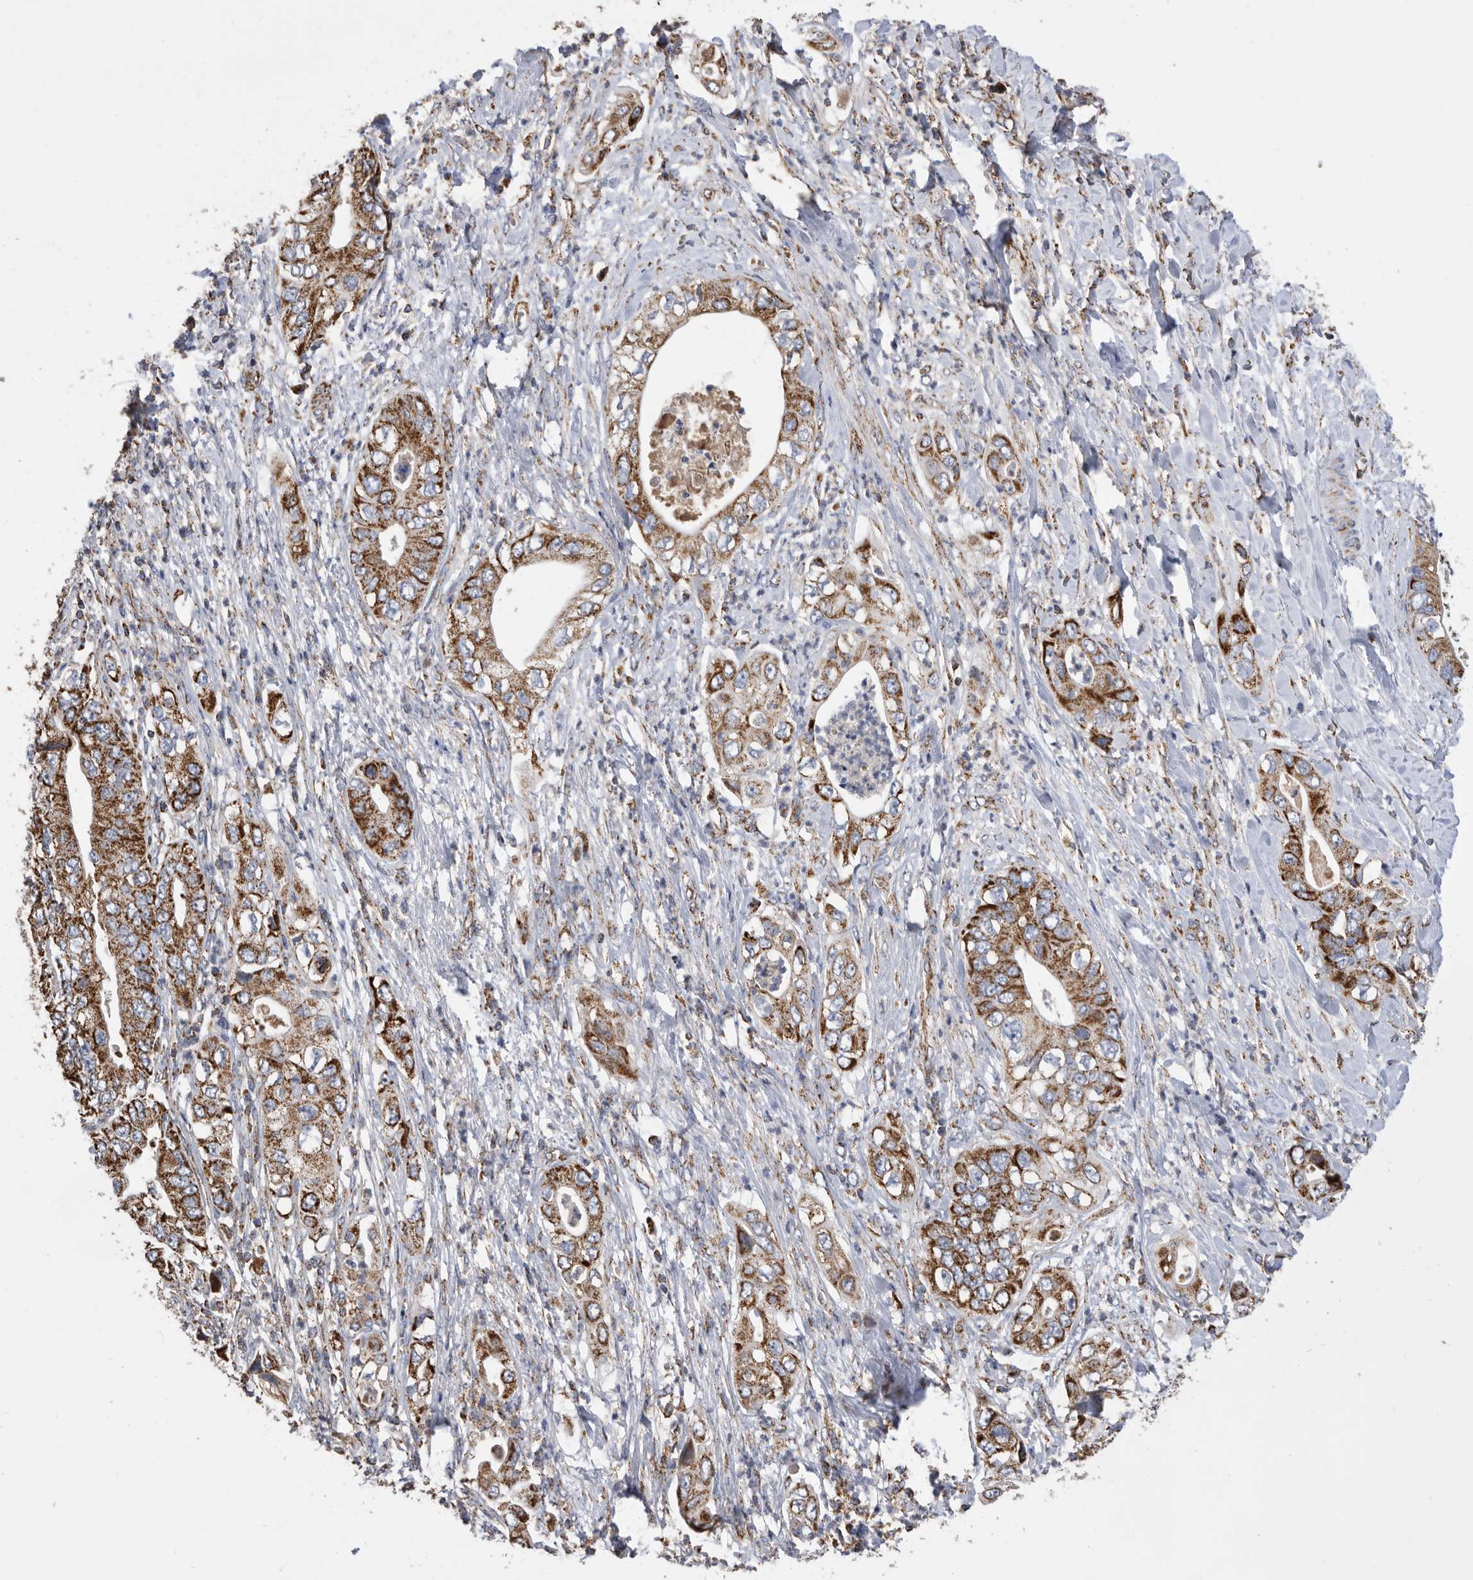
{"staining": {"intensity": "moderate", "quantity": ">75%", "location": "cytoplasmic/membranous"}, "tissue": "pancreatic cancer", "cell_type": "Tumor cells", "image_type": "cancer", "snomed": [{"axis": "morphology", "description": "Adenocarcinoma, NOS"}, {"axis": "topography", "description": "Pancreas"}], "caption": "Immunohistochemical staining of human pancreatic adenocarcinoma demonstrates moderate cytoplasmic/membranous protein positivity in approximately >75% of tumor cells. Nuclei are stained in blue.", "gene": "WFDC1", "patient": {"sex": "female", "age": 78}}